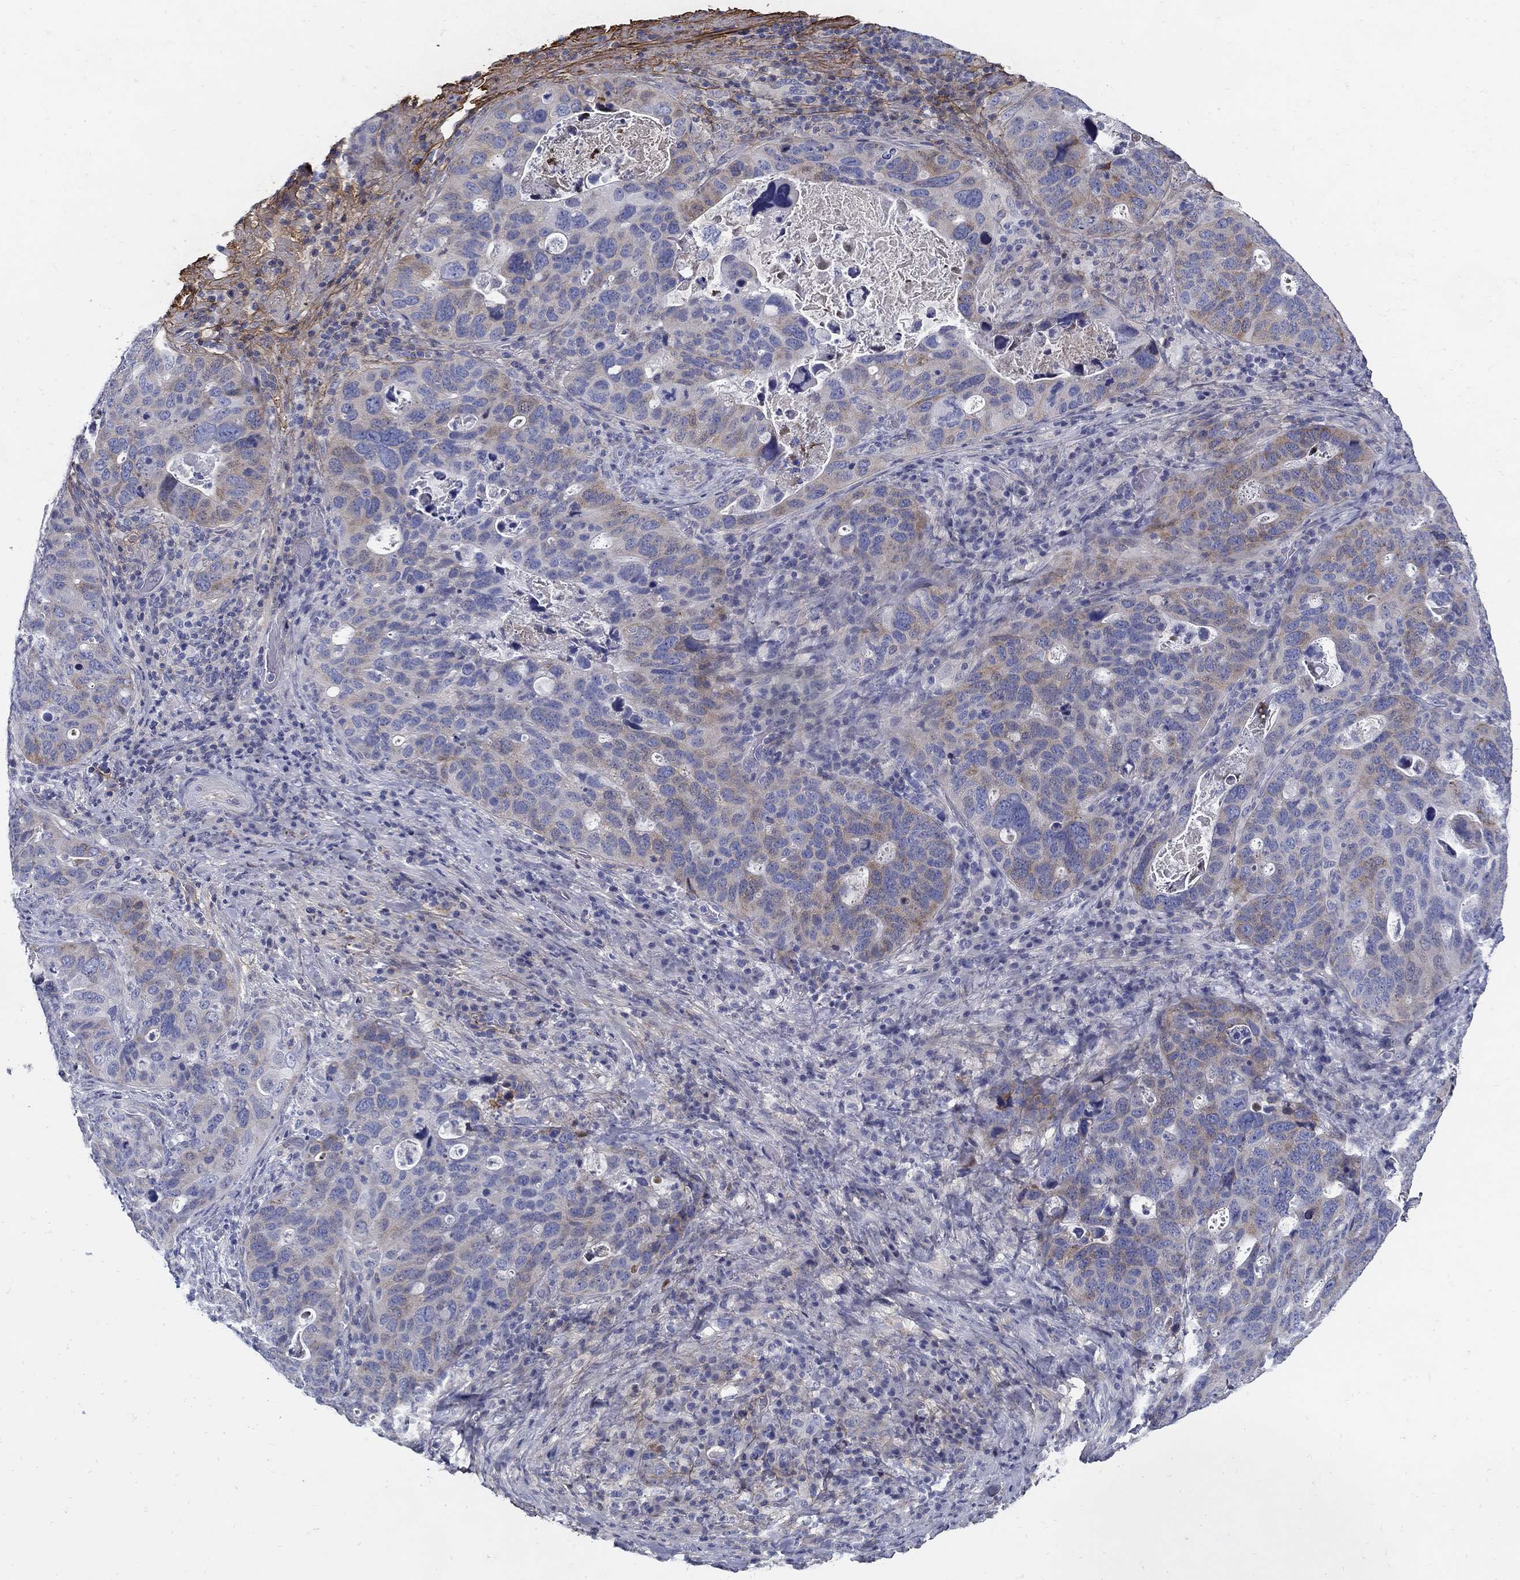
{"staining": {"intensity": "weak", "quantity": "25%-75%", "location": "cytoplasmic/membranous"}, "tissue": "stomach cancer", "cell_type": "Tumor cells", "image_type": "cancer", "snomed": [{"axis": "morphology", "description": "Adenocarcinoma, NOS"}, {"axis": "topography", "description": "Stomach"}], "caption": "Immunohistochemical staining of stomach adenocarcinoma demonstrates weak cytoplasmic/membranous protein expression in about 25%-75% of tumor cells.", "gene": "TGFBI", "patient": {"sex": "male", "age": 54}}